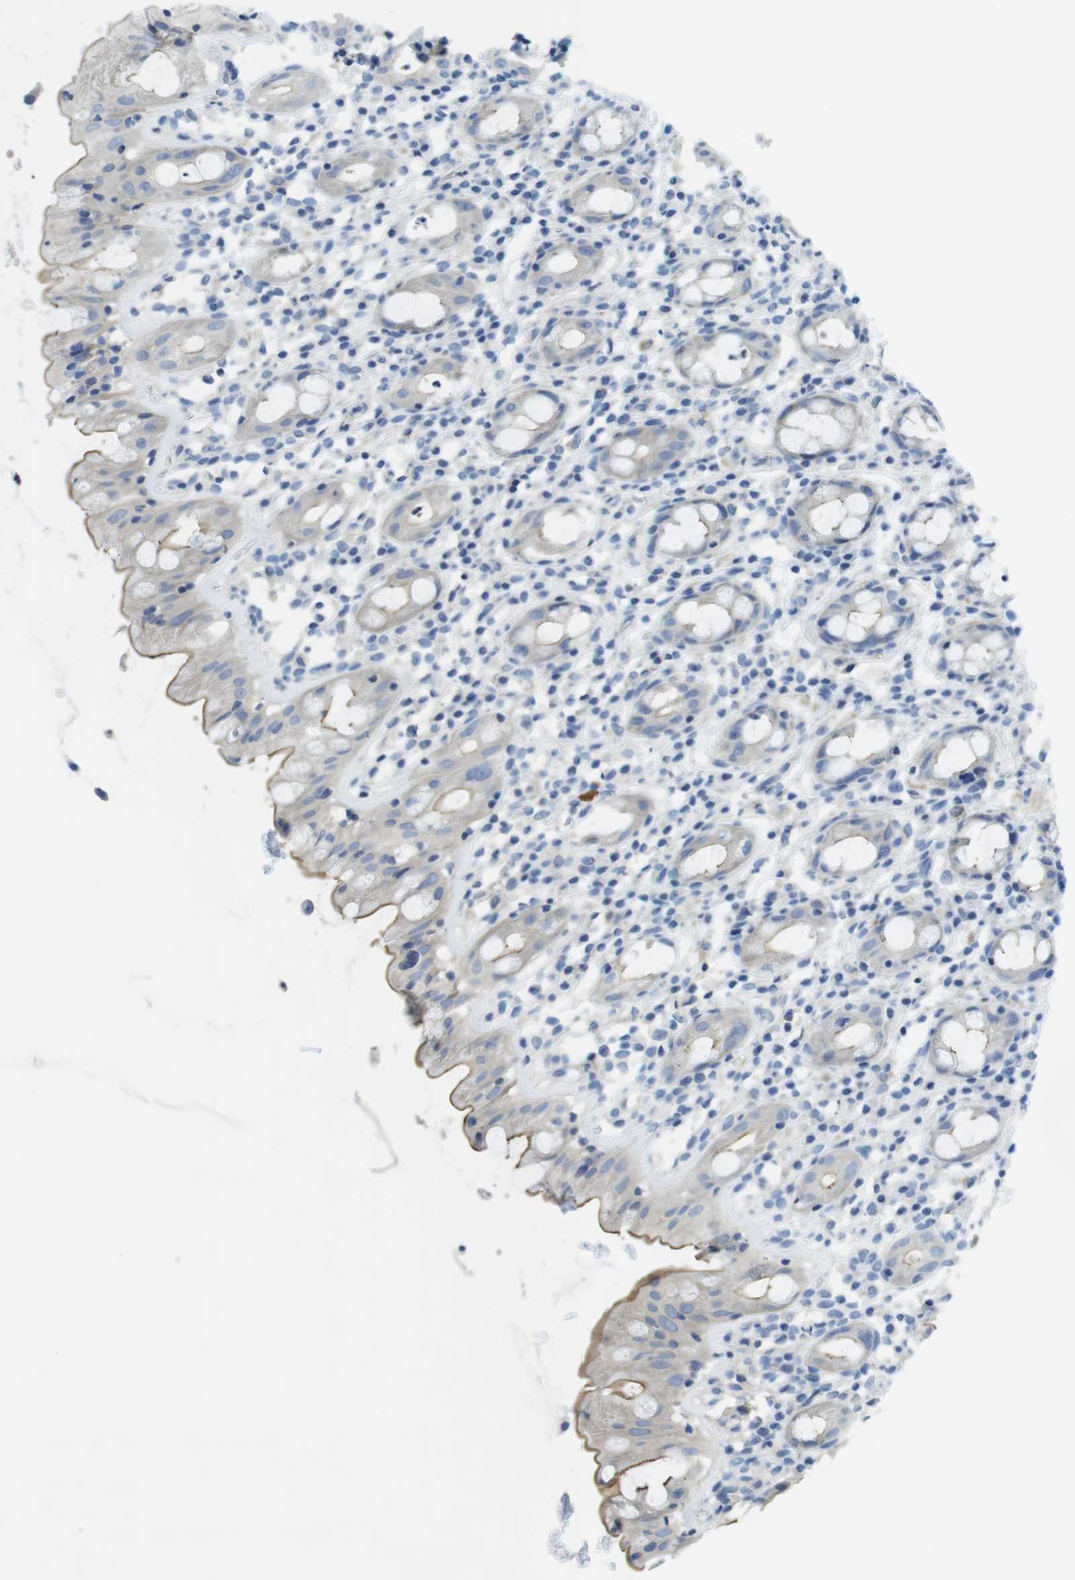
{"staining": {"intensity": "moderate", "quantity": "<25%", "location": "cytoplasmic/membranous"}, "tissue": "rectum", "cell_type": "Glandular cells", "image_type": "normal", "snomed": [{"axis": "morphology", "description": "Normal tissue, NOS"}, {"axis": "topography", "description": "Rectum"}], "caption": "Protein staining reveals moderate cytoplasmic/membranous positivity in about <25% of glandular cells in benign rectum.", "gene": "ASIC5", "patient": {"sex": "male", "age": 44}}